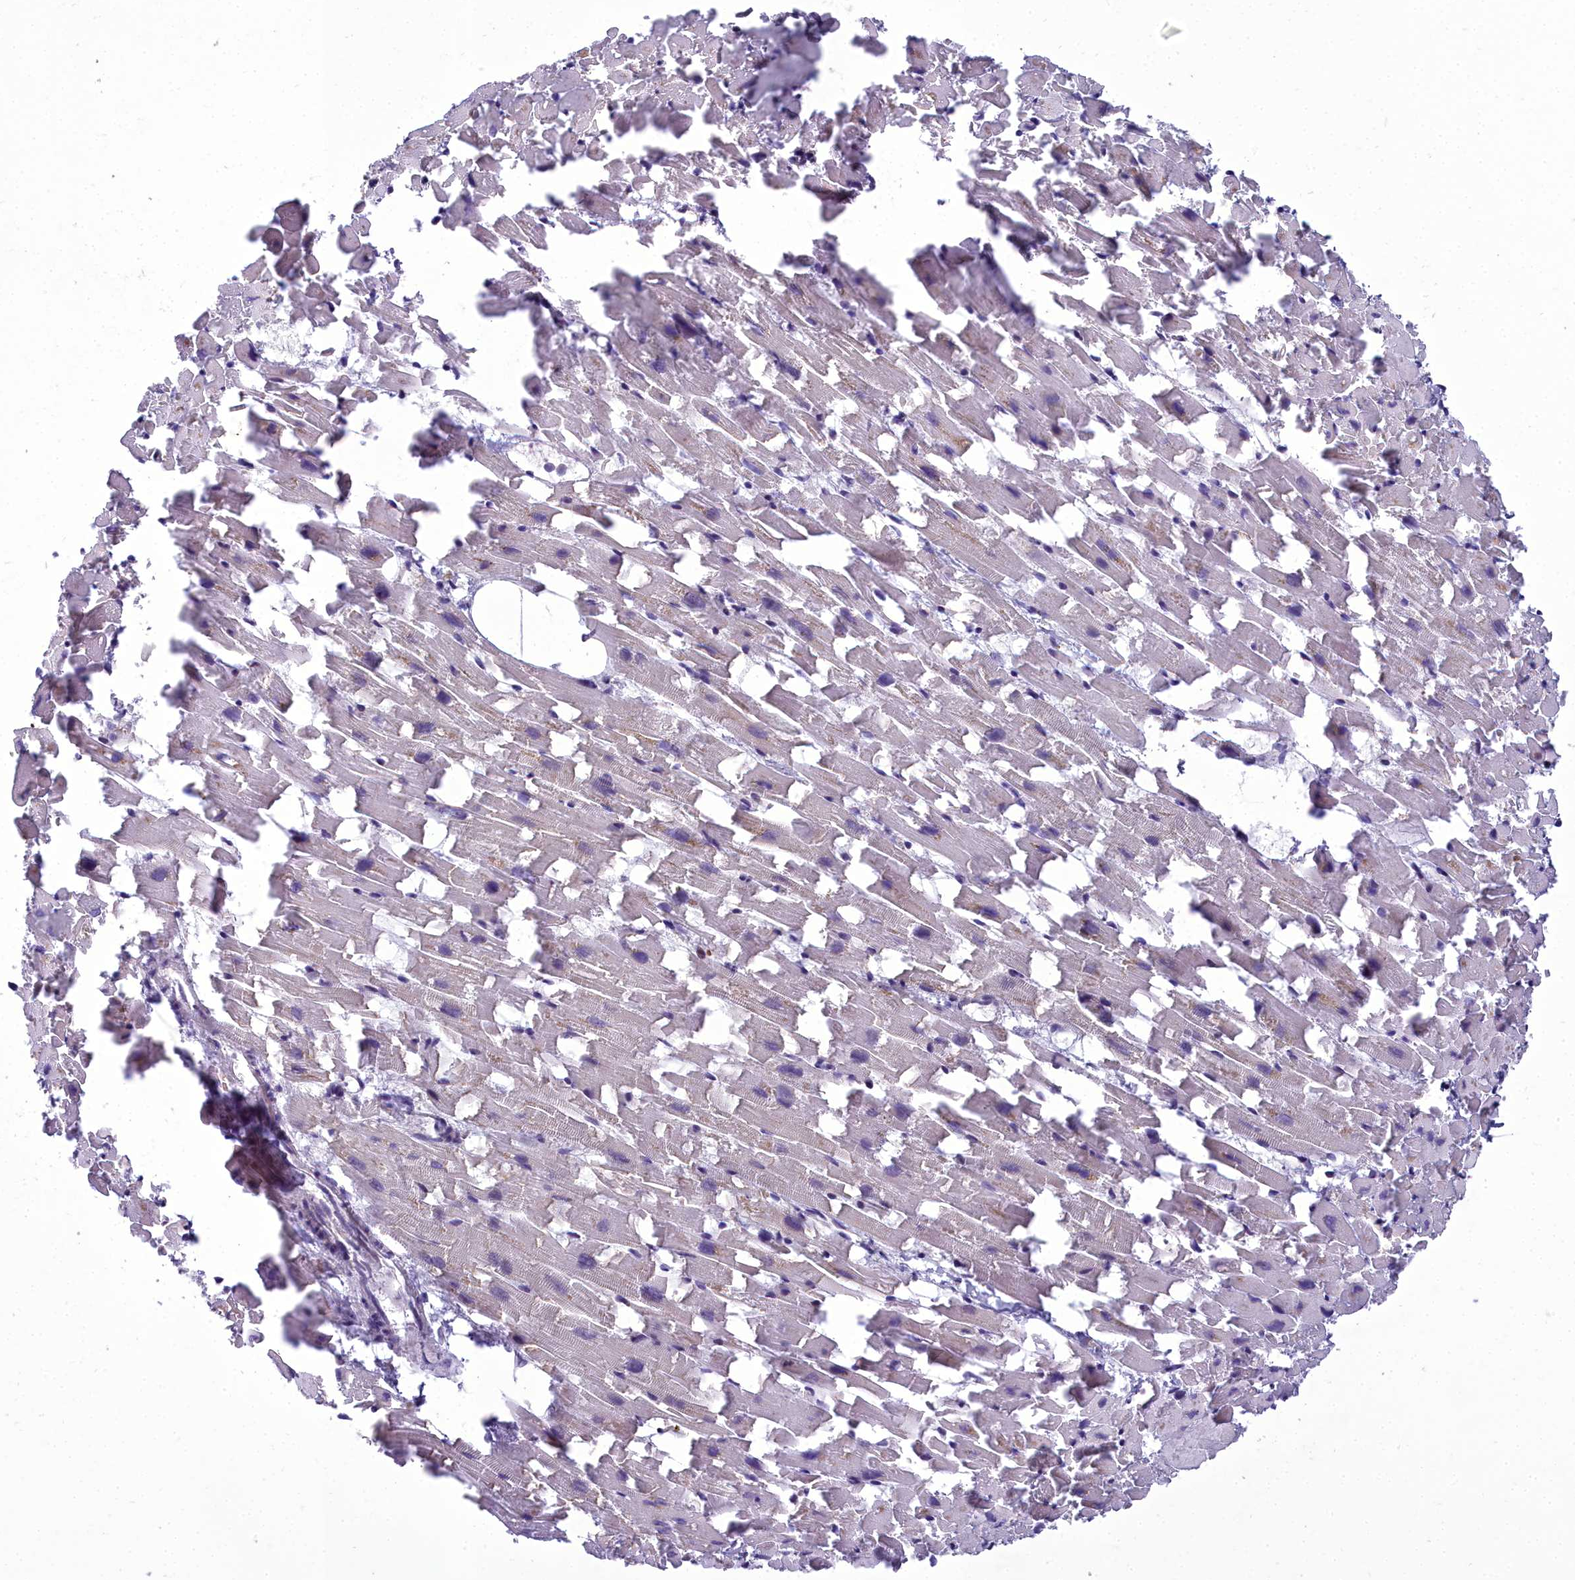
{"staining": {"intensity": "weak", "quantity": "25%-75%", "location": "cytoplasmic/membranous"}, "tissue": "heart muscle", "cell_type": "Cardiomyocytes", "image_type": "normal", "snomed": [{"axis": "morphology", "description": "Normal tissue, NOS"}, {"axis": "topography", "description": "Heart"}], "caption": "Cardiomyocytes display low levels of weak cytoplasmic/membranous positivity in approximately 25%-75% of cells in normal human heart muscle.", "gene": "CEACAM19", "patient": {"sex": "female", "age": 64}}